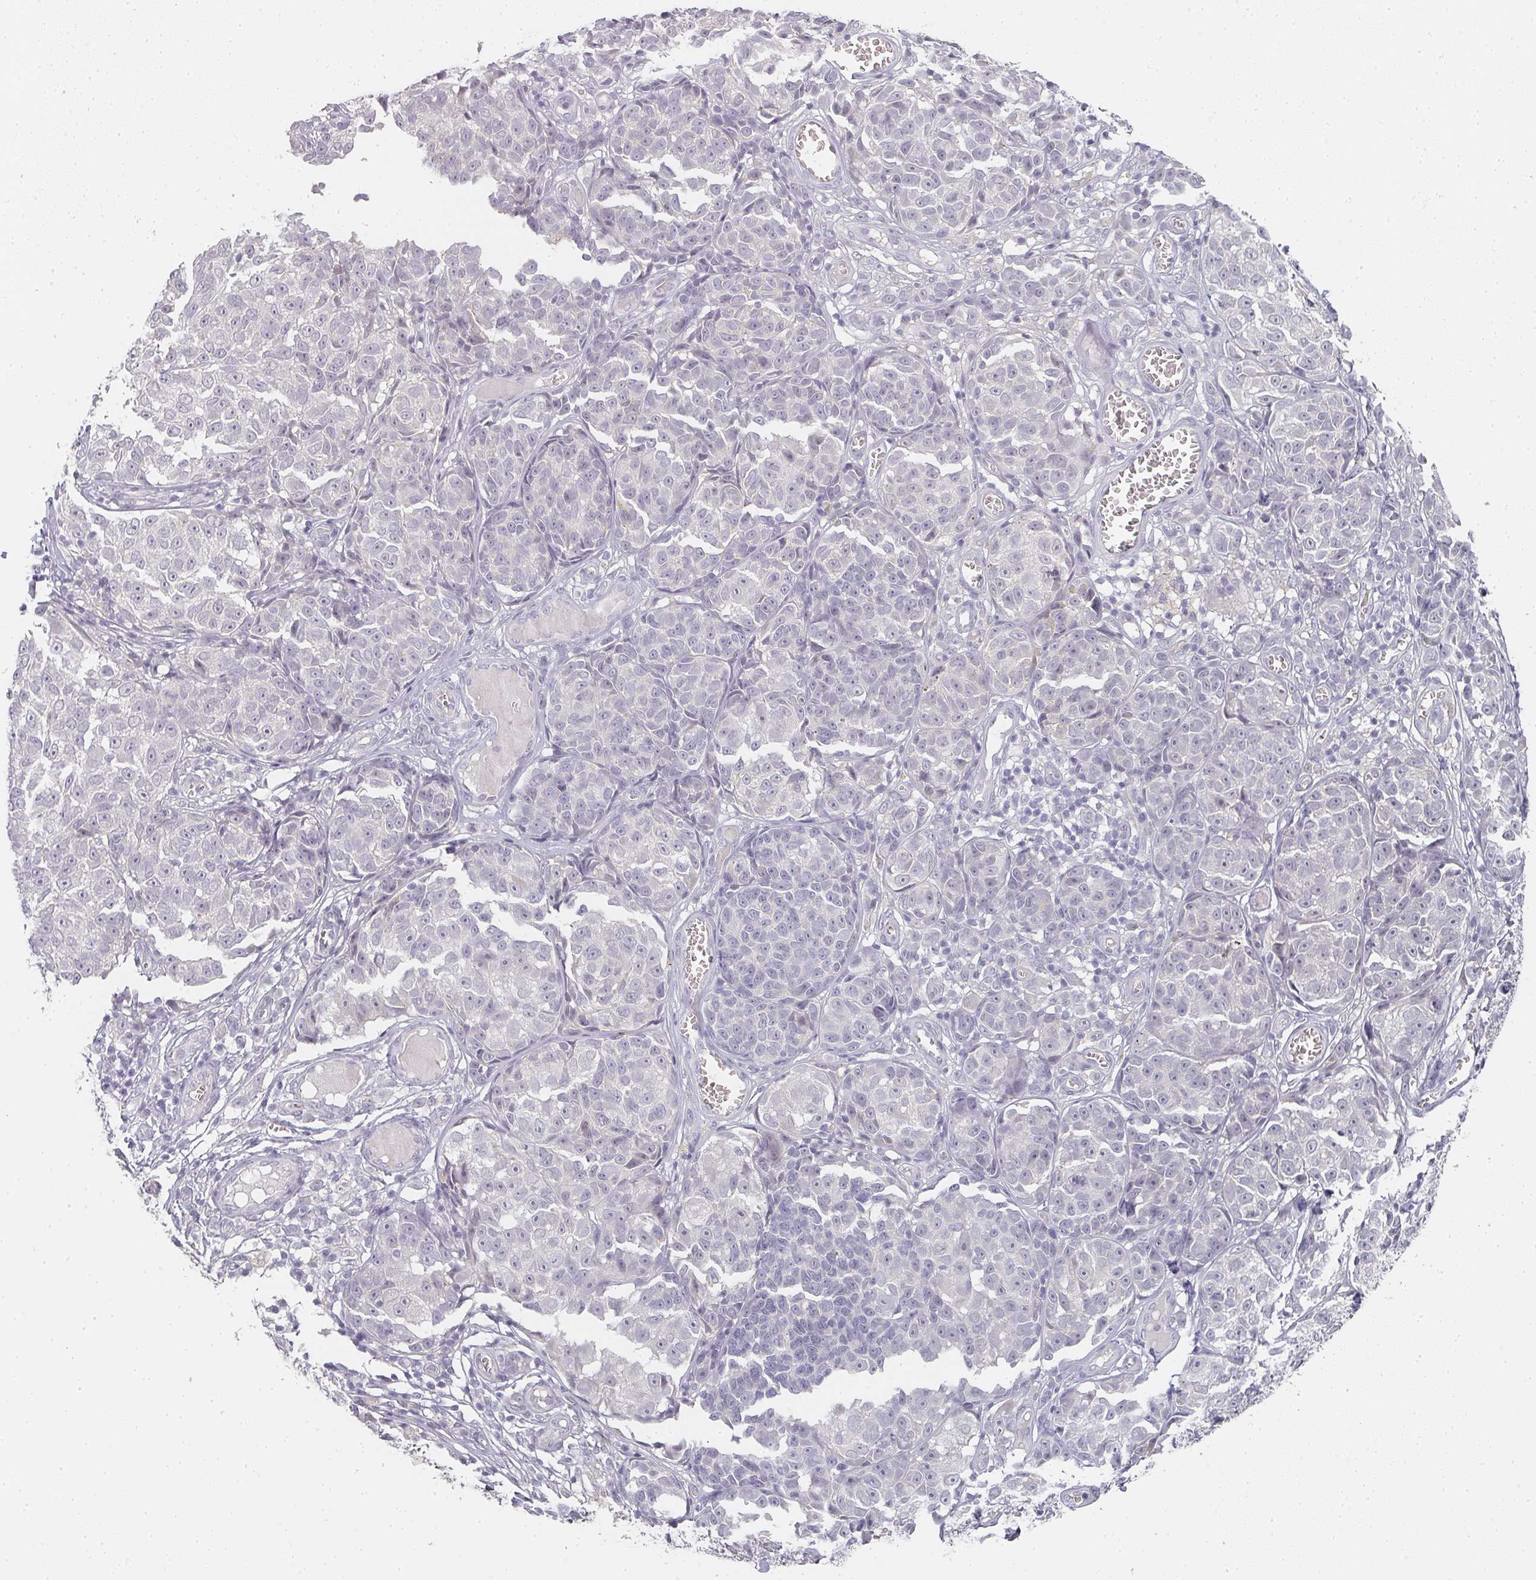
{"staining": {"intensity": "negative", "quantity": "none", "location": "none"}, "tissue": "melanoma", "cell_type": "Tumor cells", "image_type": "cancer", "snomed": [{"axis": "morphology", "description": "Malignant melanoma, NOS"}, {"axis": "topography", "description": "Skin"}], "caption": "Immunohistochemistry (IHC) histopathology image of neoplastic tissue: melanoma stained with DAB (3,3'-diaminobenzidine) exhibits no significant protein expression in tumor cells. Brightfield microscopy of immunohistochemistry (IHC) stained with DAB (3,3'-diaminobenzidine) (brown) and hematoxylin (blue), captured at high magnification.", "gene": "SHISA2", "patient": {"sex": "male", "age": 73}}